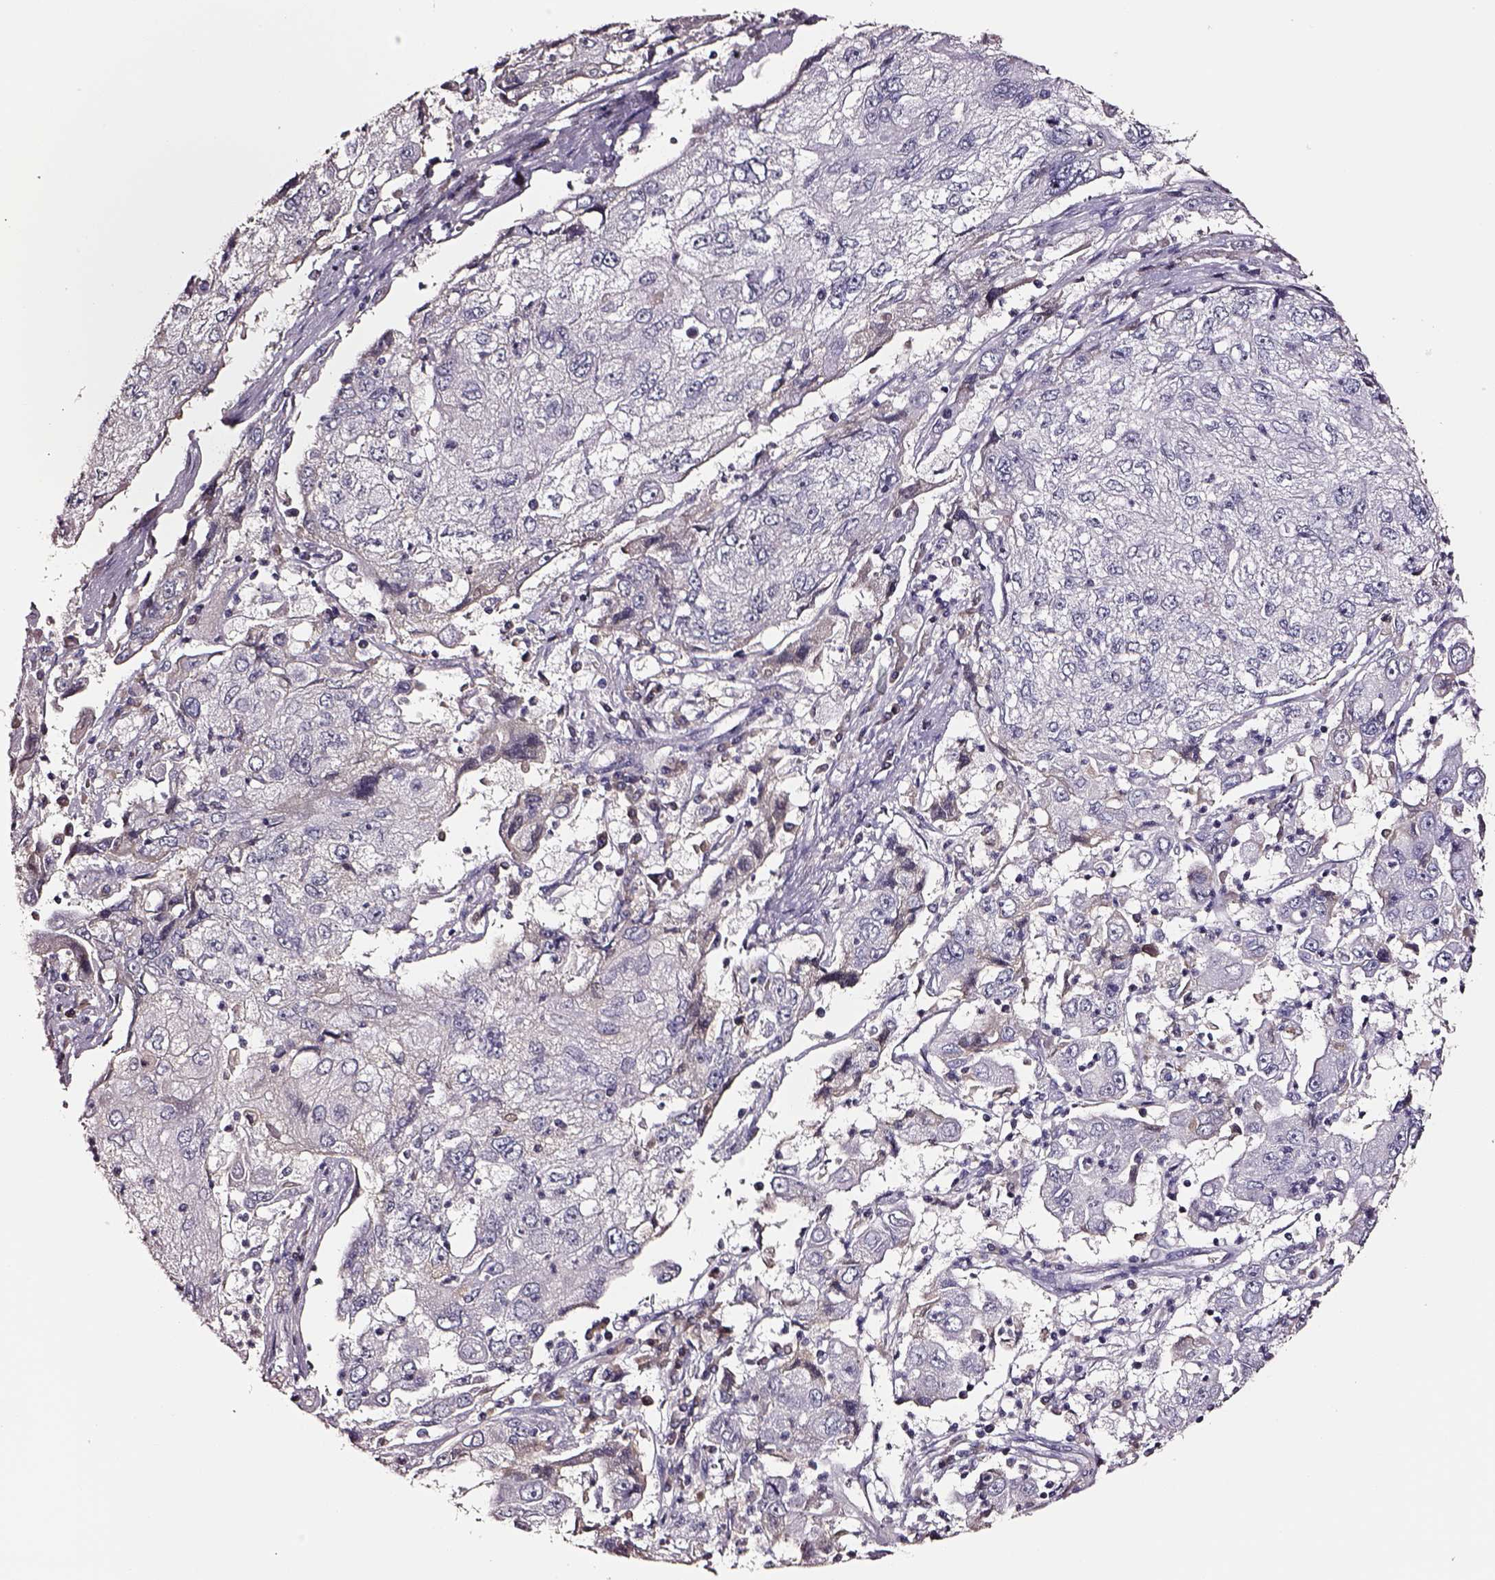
{"staining": {"intensity": "negative", "quantity": "none", "location": "none"}, "tissue": "cervical cancer", "cell_type": "Tumor cells", "image_type": "cancer", "snomed": [{"axis": "morphology", "description": "Squamous cell carcinoma, NOS"}, {"axis": "topography", "description": "Cervix"}], "caption": "An IHC micrograph of cervical cancer is shown. There is no staining in tumor cells of cervical cancer.", "gene": "SMIM17", "patient": {"sex": "female", "age": 36}}